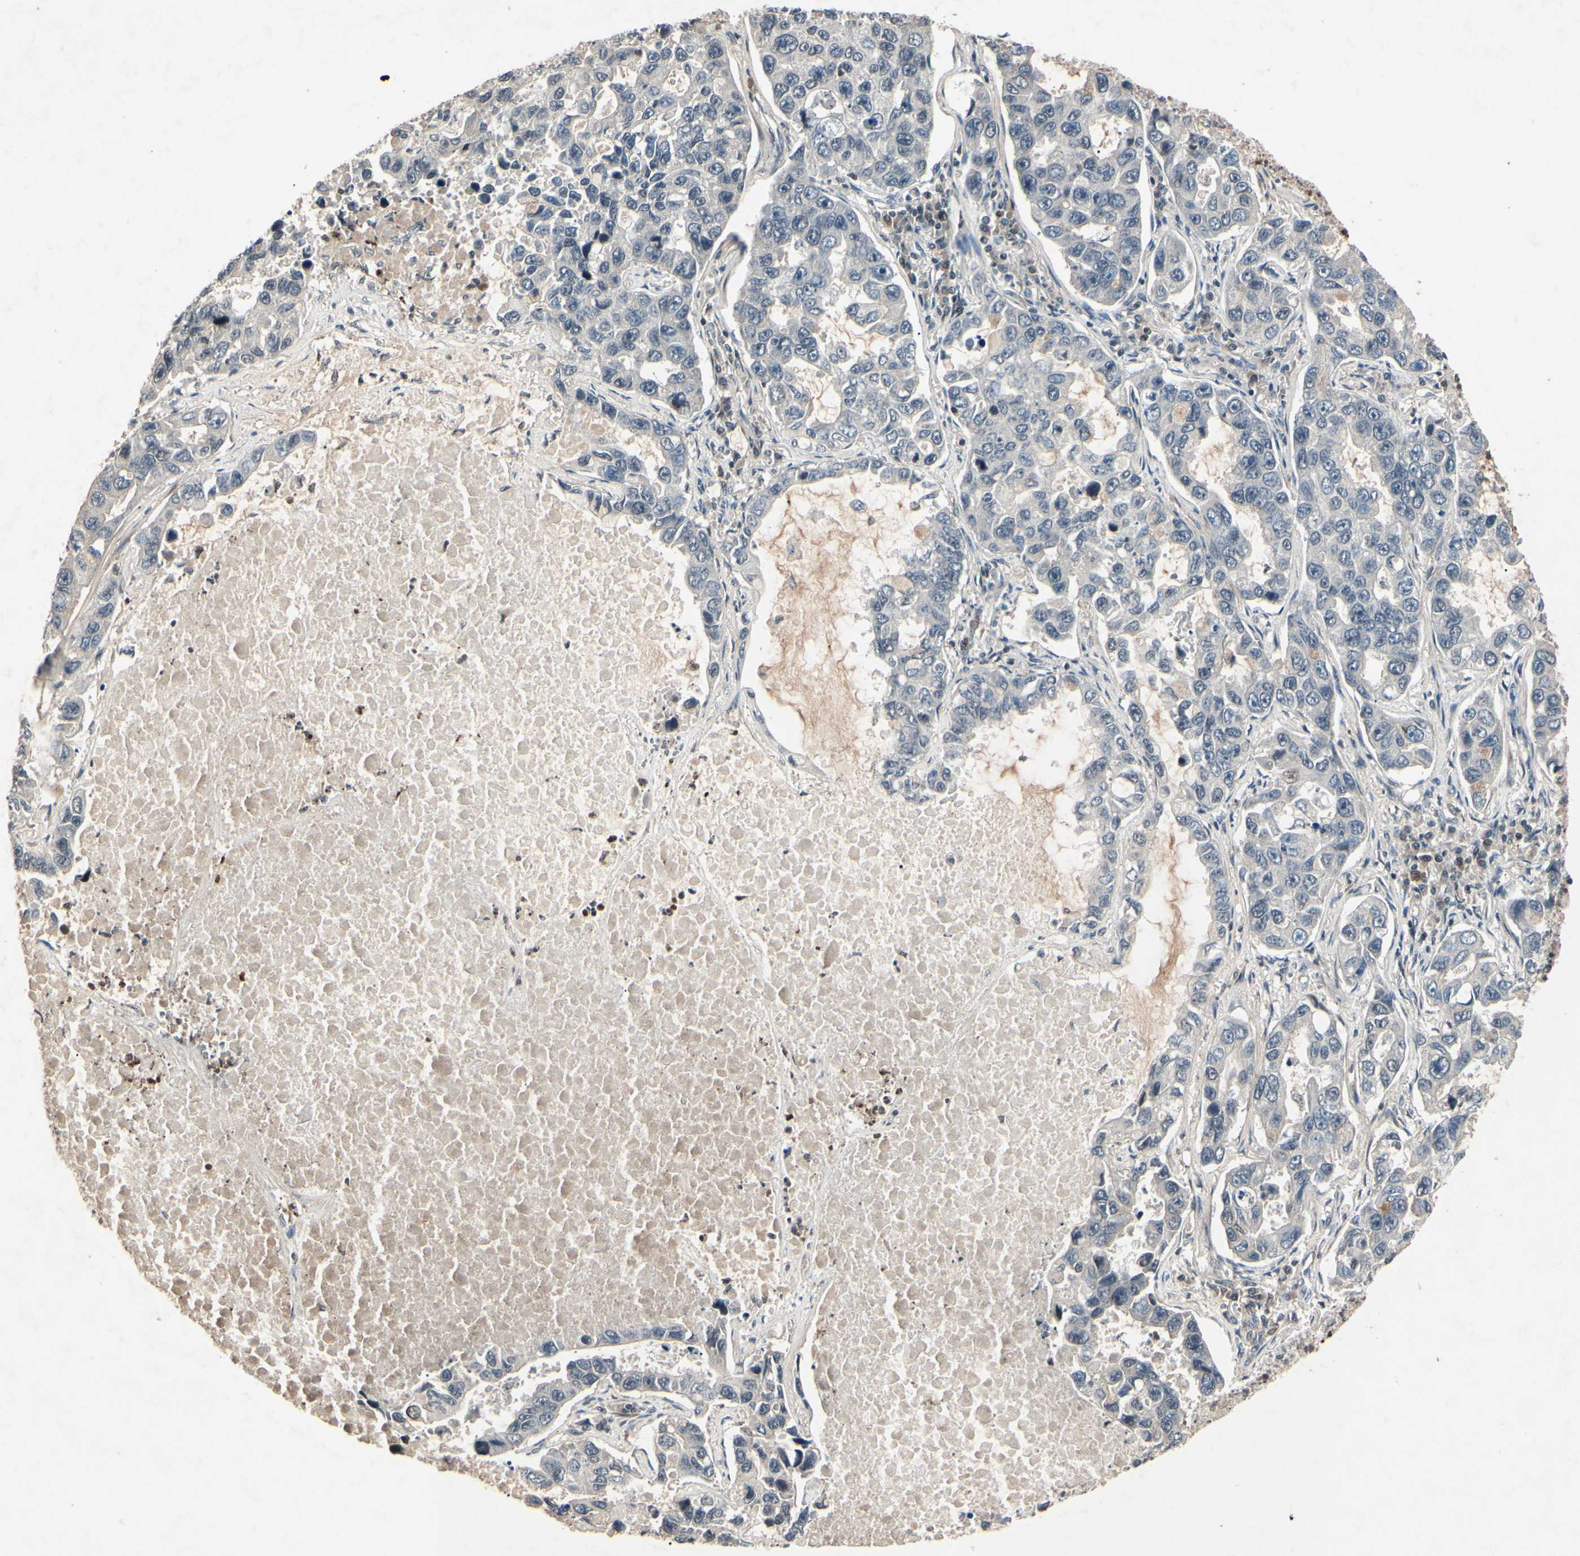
{"staining": {"intensity": "negative", "quantity": "none", "location": "none"}, "tissue": "lung cancer", "cell_type": "Tumor cells", "image_type": "cancer", "snomed": [{"axis": "morphology", "description": "Adenocarcinoma, NOS"}, {"axis": "topography", "description": "Lung"}], "caption": "A high-resolution image shows immunohistochemistry staining of lung cancer (adenocarcinoma), which reveals no significant expression in tumor cells. The staining is performed using DAB brown chromogen with nuclei counter-stained in using hematoxylin.", "gene": "AEBP1", "patient": {"sex": "male", "age": 64}}